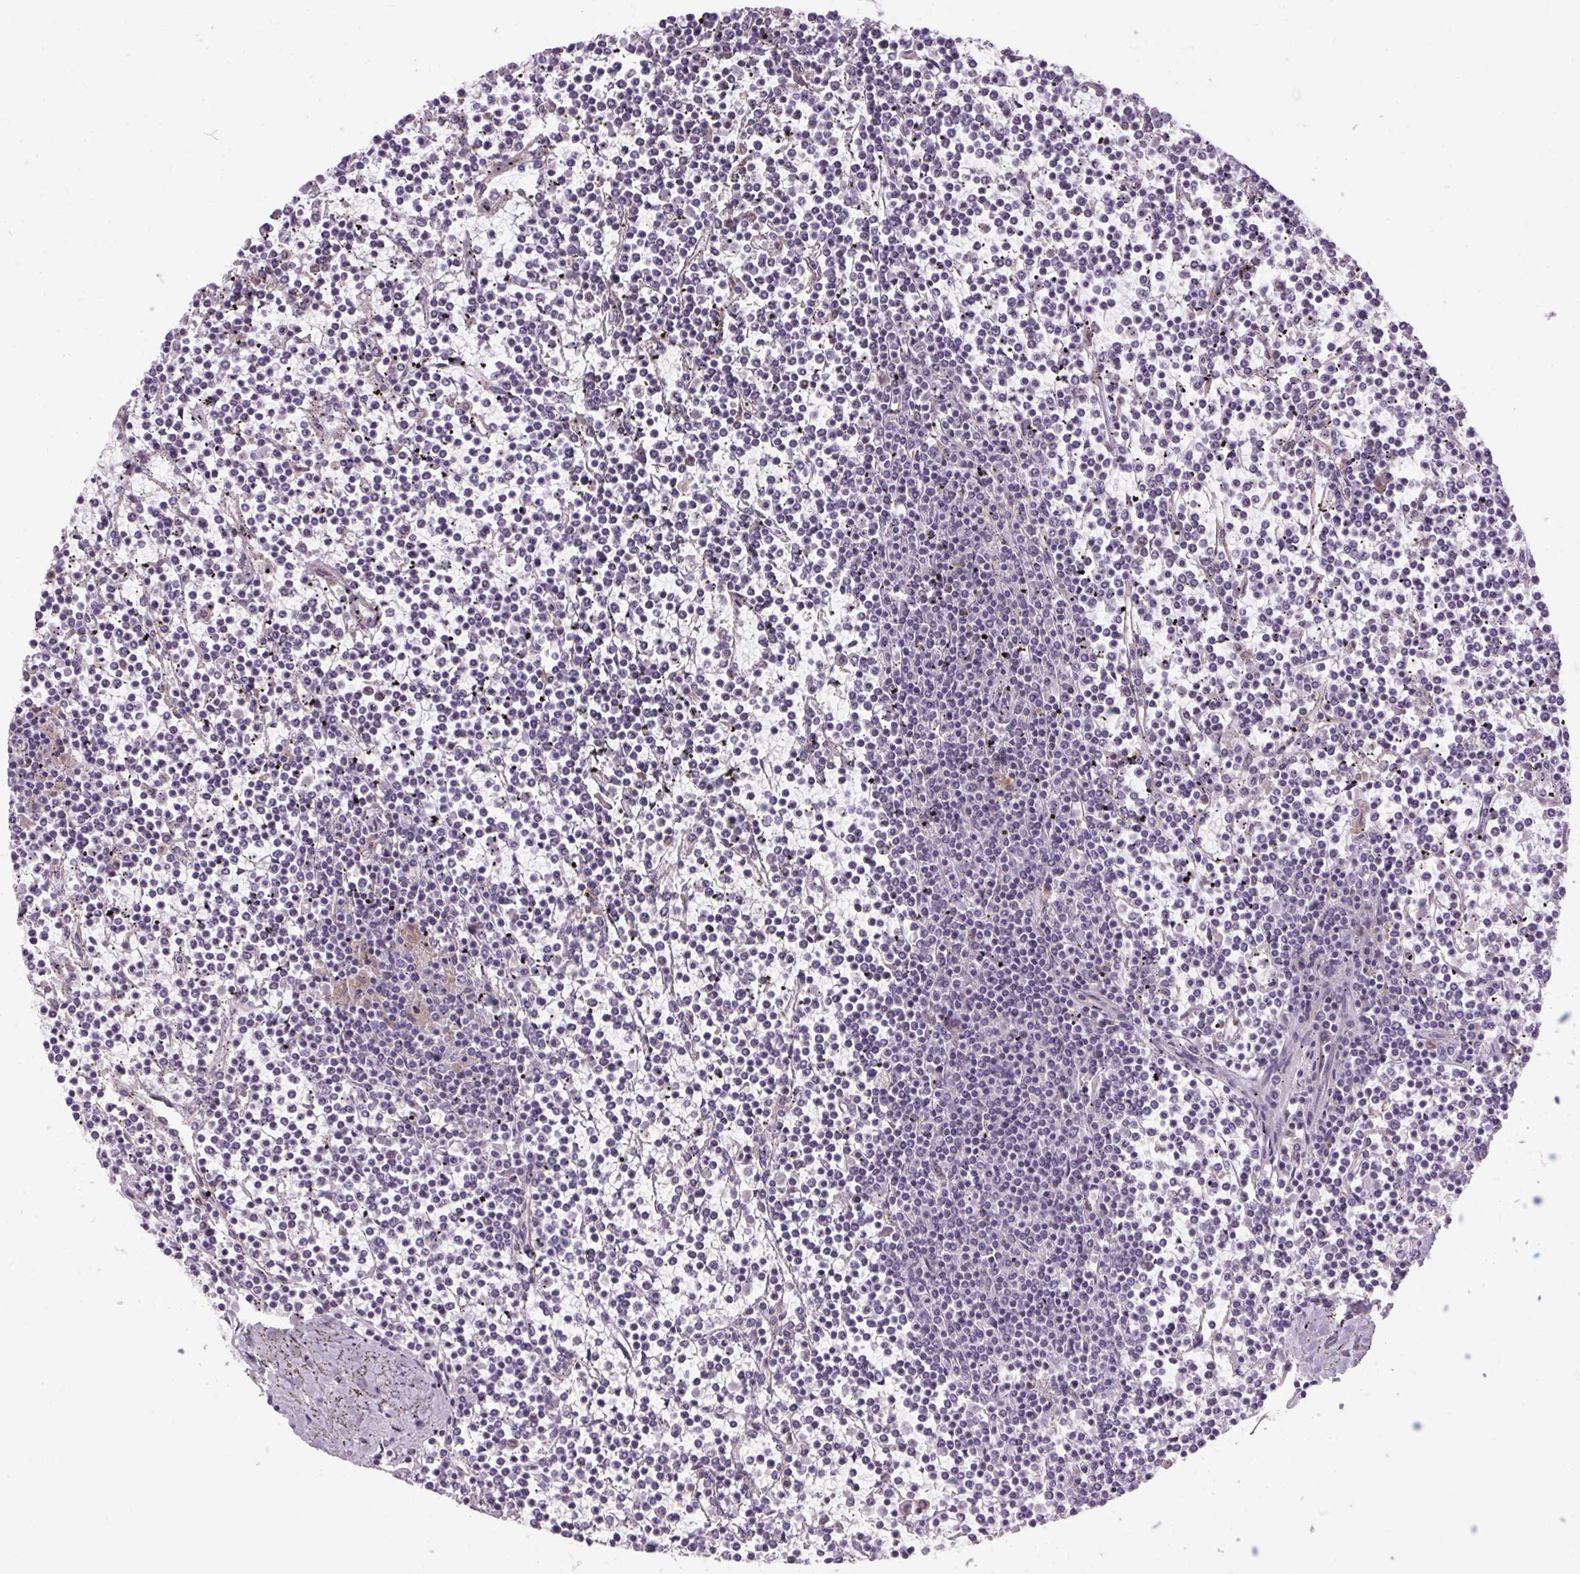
{"staining": {"intensity": "negative", "quantity": "none", "location": "none"}, "tissue": "lymphoma", "cell_type": "Tumor cells", "image_type": "cancer", "snomed": [{"axis": "morphology", "description": "Malignant lymphoma, non-Hodgkin's type, Low grade"}, {"axis": "topography", "description": "Spleen"}], "caption": "Tumor cells show no significant protein expression in low-grade malignant lymphoma, non-Hodgkin's type. The staining is performed using DAB (3,3'-diaminobenzidine) brown chromogen with nuclei counter-stained in using hematoxylin.", "gene": "TM6SF1", "patient": {"sex": "female", "age": 19}}